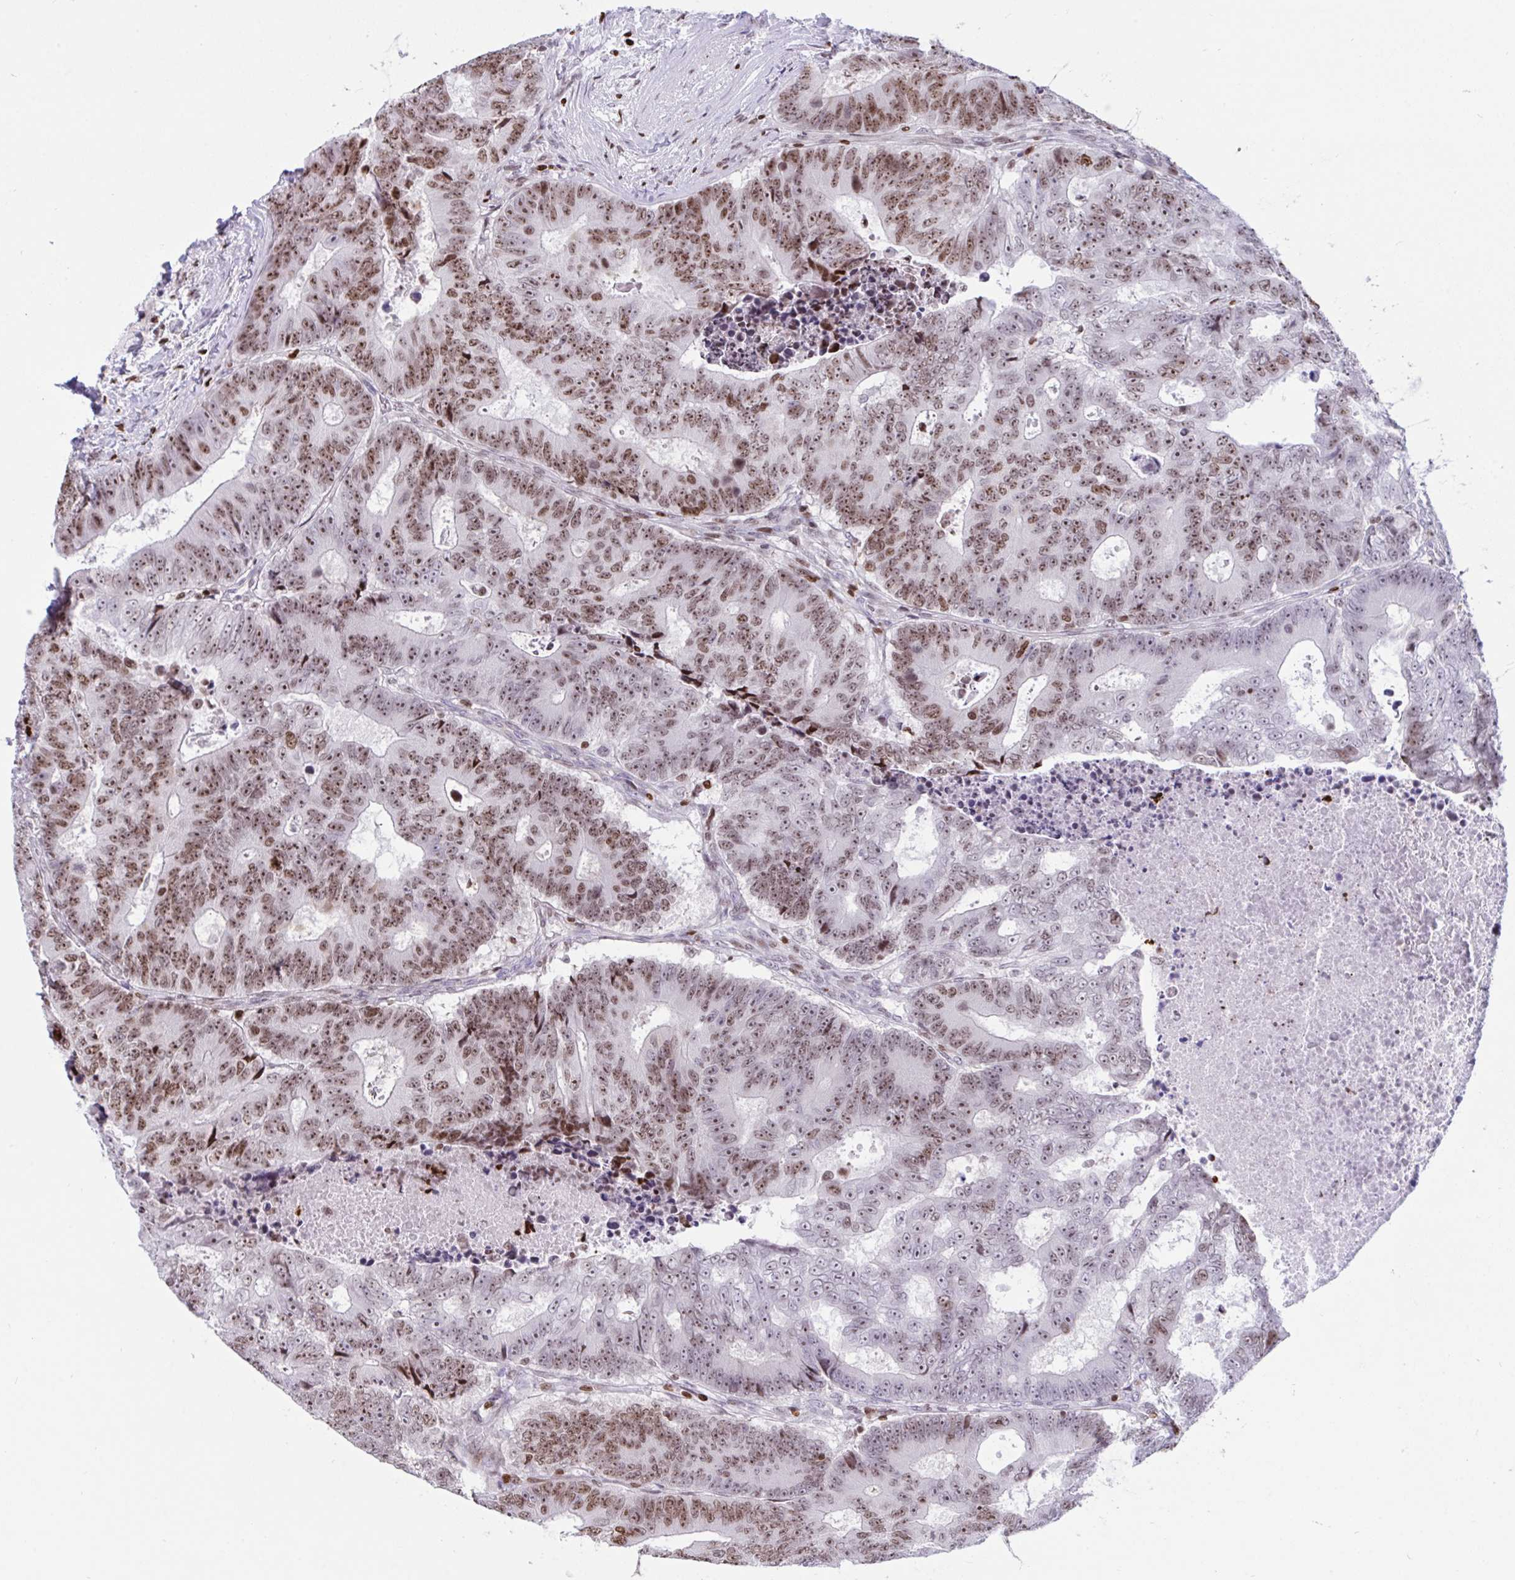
{"staining": {"intensity": "moderate", "quantity": ">75%", "location": "nuclear"}, "tissue": "colorectal cancer", "cell_type": "Tumor cells", "image_type": "cancer", "snomed": [{"axis": "morphology", "description": "Adenocarcinoma, NOS"}, {"axis": "topography", "description": "Colon"}], "caption": "Colorectal adenocarcinoma stained with a protein marker exhibits moderate staining in tumor cells.", "gene": "HMGB2", "patient": {"sex": "female", "age": 48}}